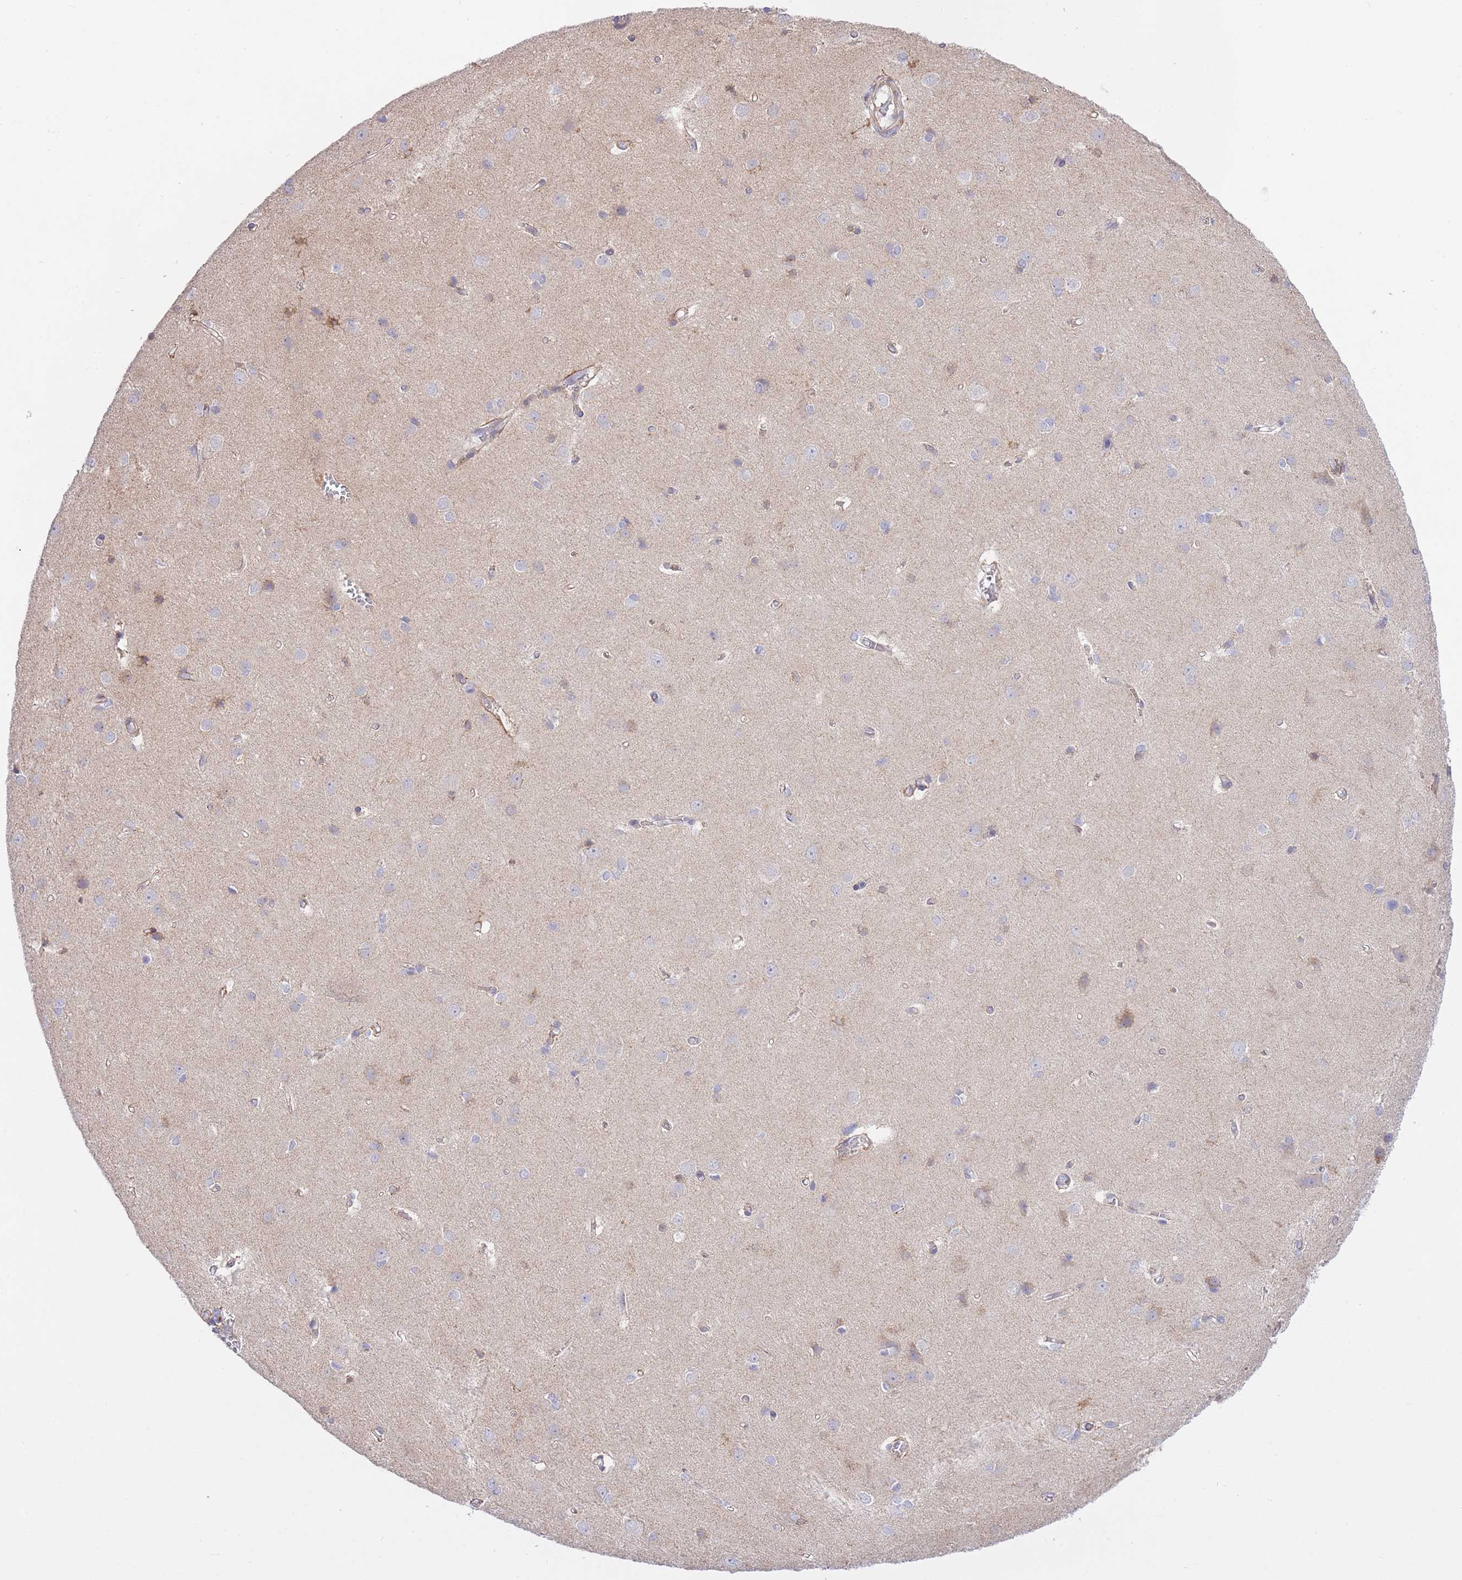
{"staining": {"intensity": "moderate", "quantity": "25%-75%", "location": "cytoplasmic/membranous"}, "tissue": "cerebral cortex", "cell_type": "Endothelial cells", "image_type": "normal", "snomed": [{"axis": "morphology", "description": "Normal tissue, NOS"}, {"axis": "topography", "description": "Cerebral cortex"}], "caption": "Protein staining reveals moderate cytoplasmic/membranous positivity in approximately 25%-75% of endothelial cells in benign cerebral cortex.", "gene": "CTBP1", "patient": {"sex": "male", "age": 37}}